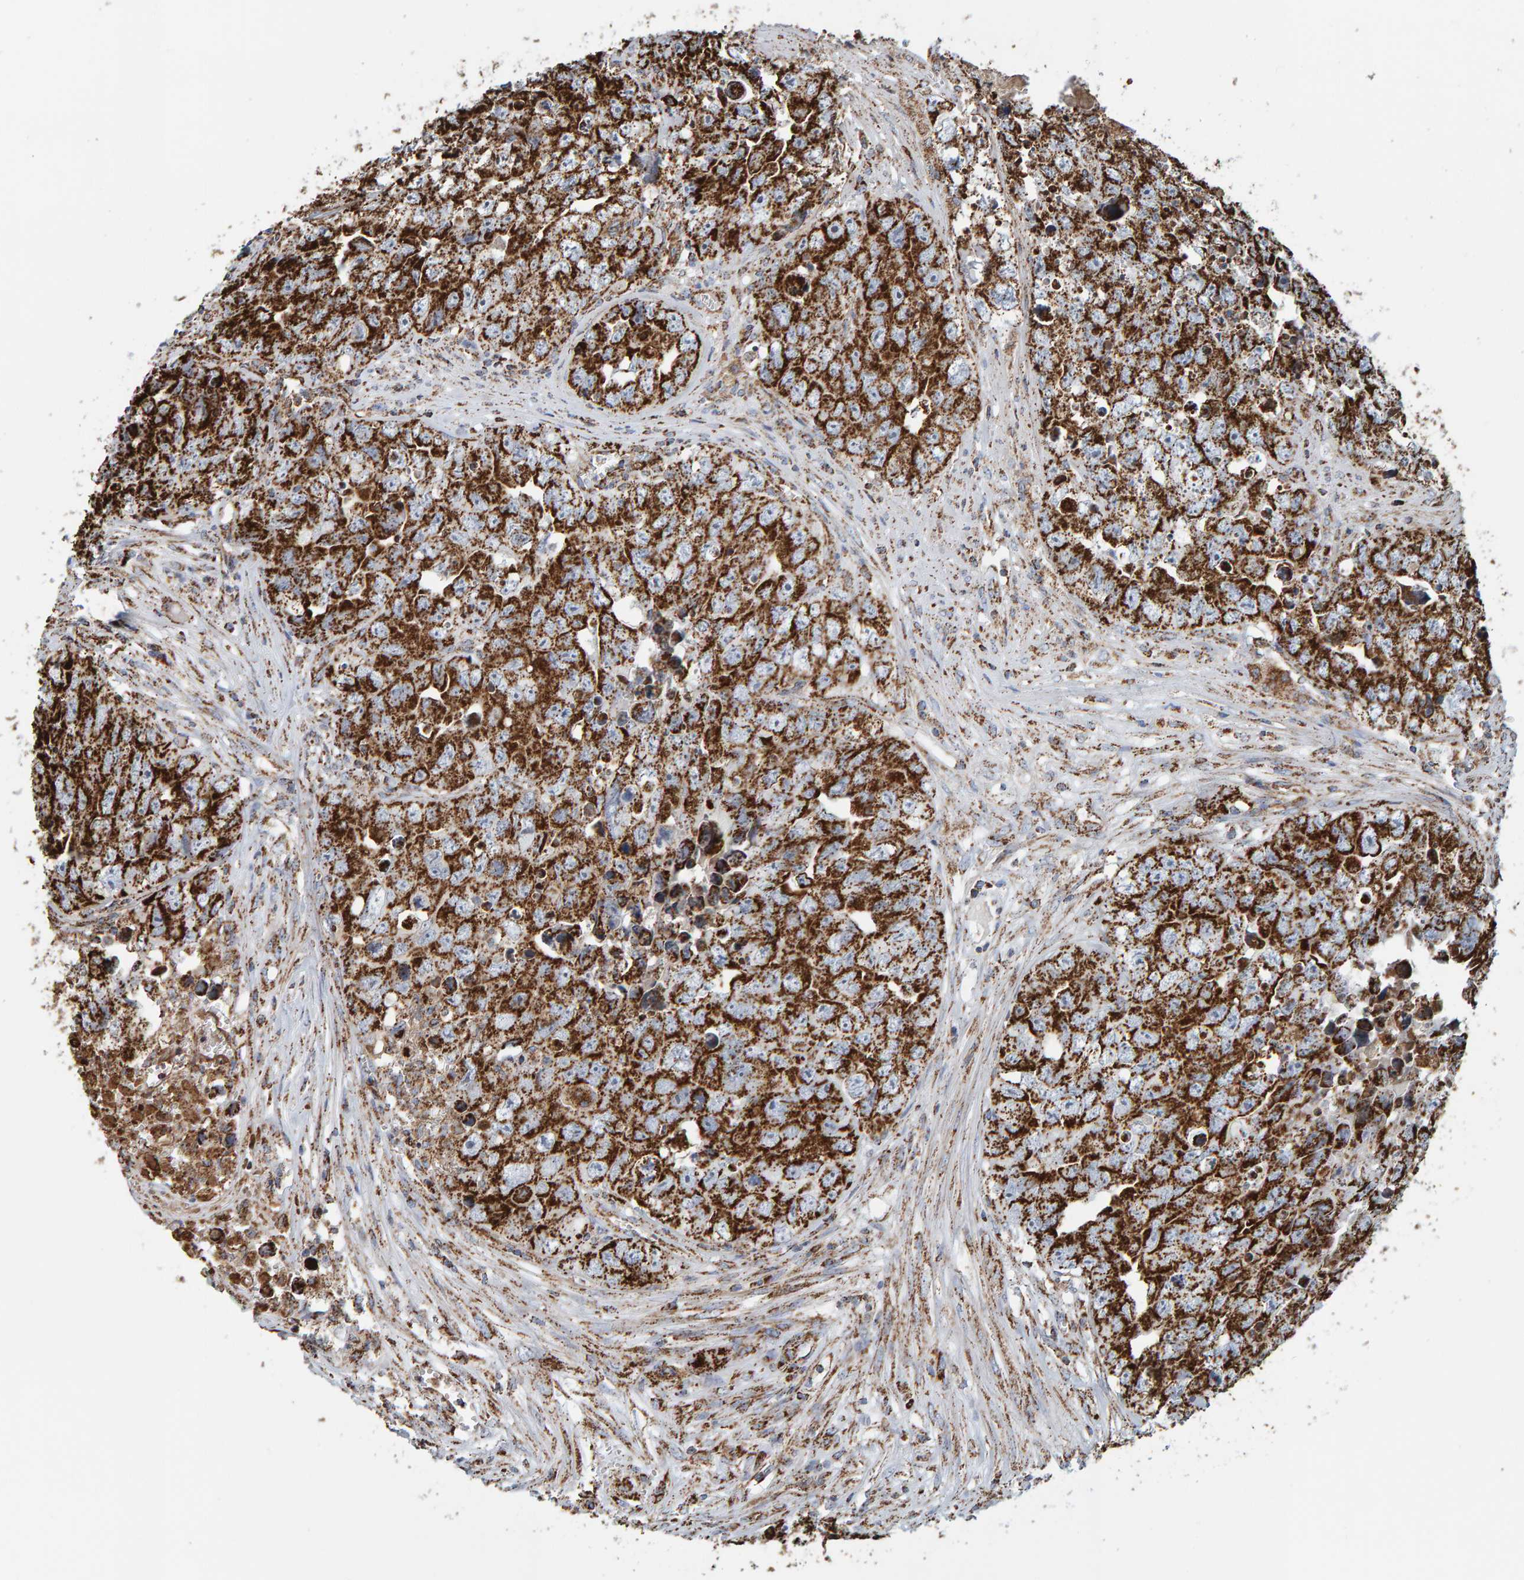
{"staining": {"intensity": "strong", "quantity": ">75%", "location": "cytoplasmic/membranous"}, "tissue": "testis cancer", "cell_type": "Tumor cells", "image_type": "cancer", "snomed": [{"axis": "morphology", "description": "Seminoma, NOS"}, {"axis": "morphology", "description": "Carcinoma, Embryonal, NOS"}, {"axis": "topography", "description": "Testis"}], "caption": "Protein staining demonstrates strong cytoplasmic/membranous expression in approximately >75% of tumor cells in testis cancer (embryonal carcinoma).", "gene": "MRPL45", "patient": {"sex": "male", "age": 43}}